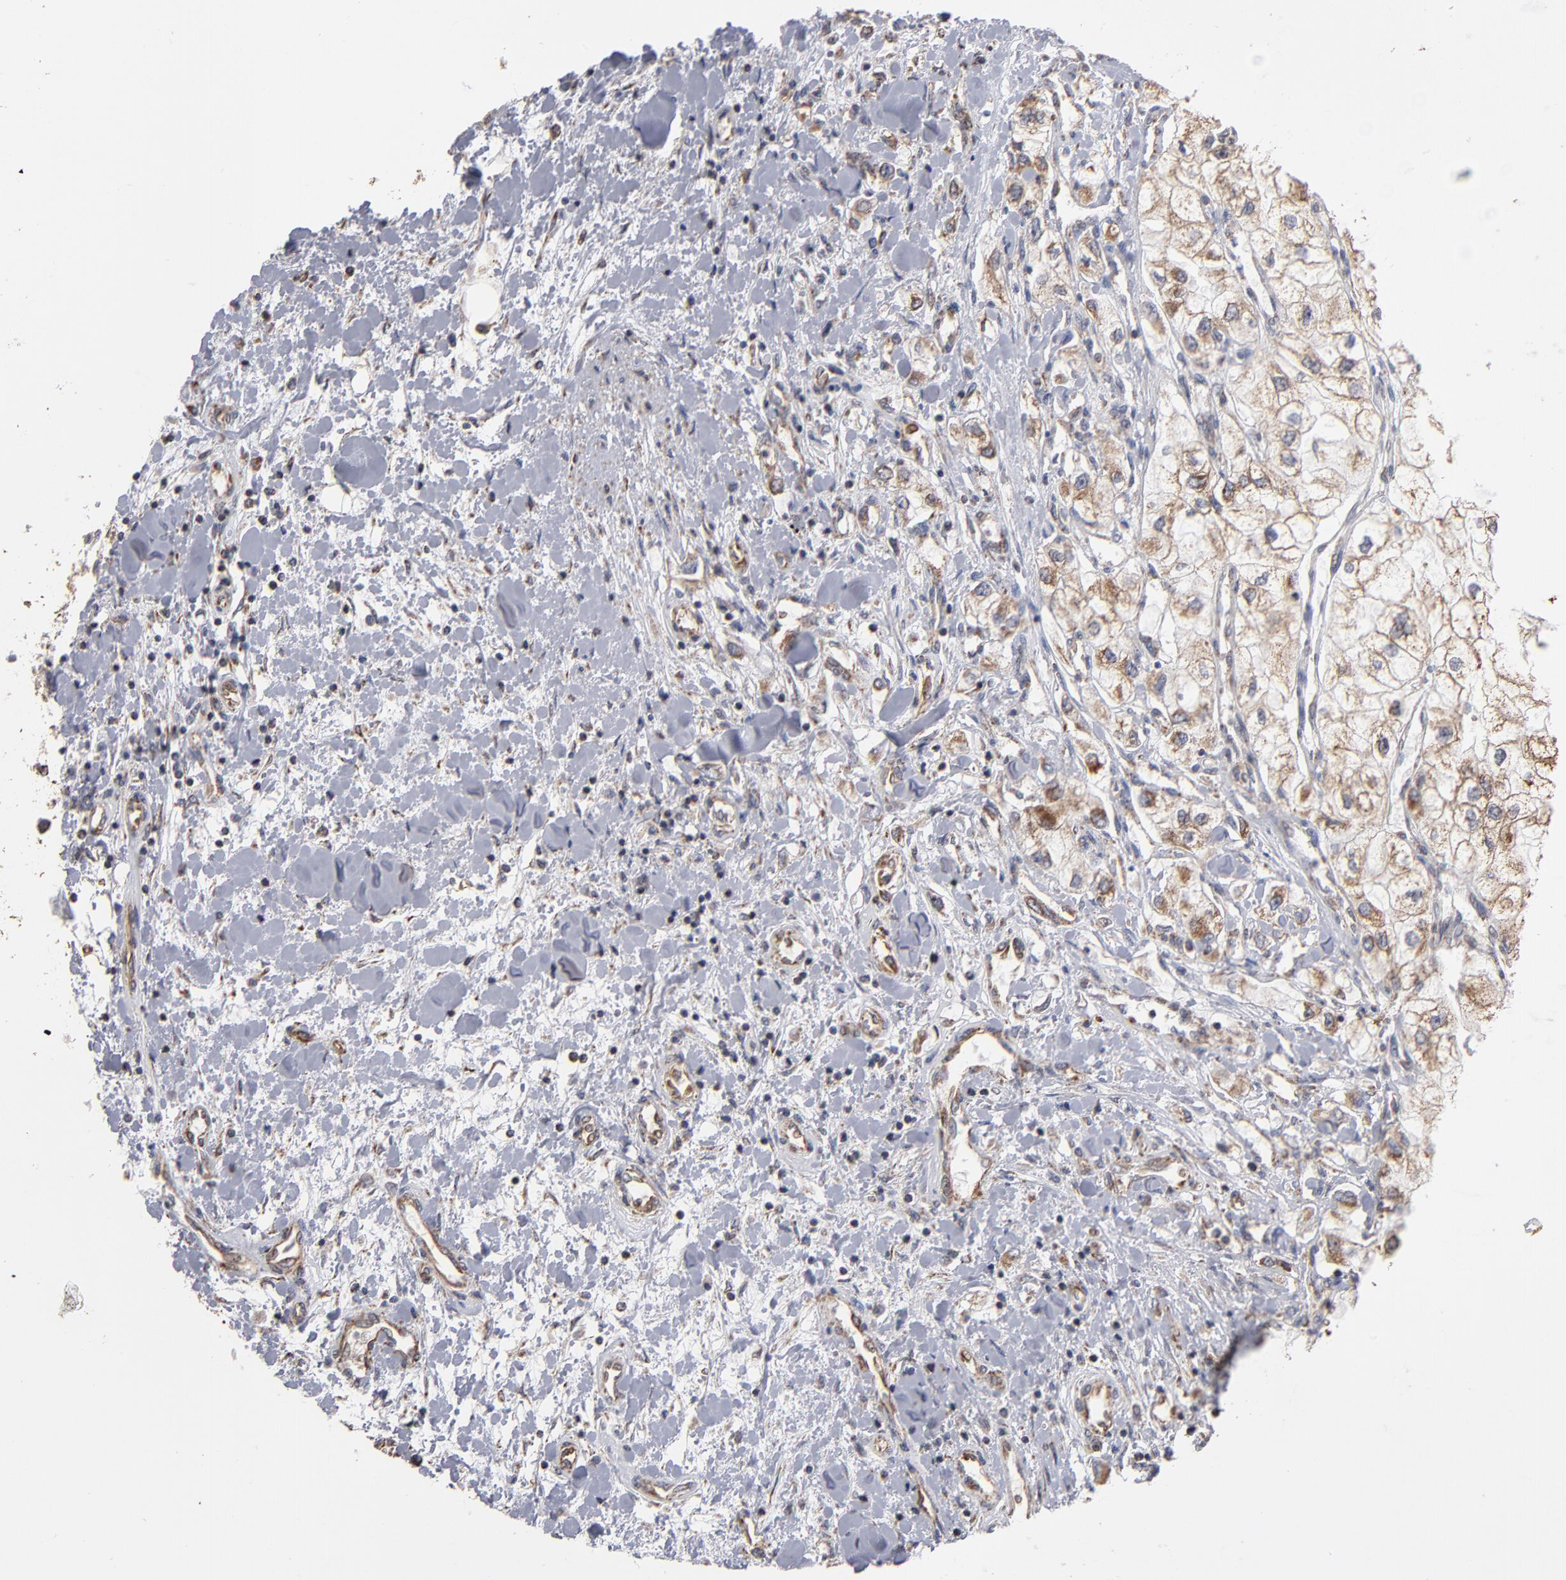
{"staining": {"intensity": "moderate", "quantity": "25%-75%", "location": "cytoplasmic/membranous"}, "tissue": "renal cancer", "cell_type": "Tumor cells", "image_type": "cancer", "snomed": [{"axis": "morphology", "description": "Adenocarcinoma, NOS"}, {"axis": "topography", "description": "Kidney"}], "caption": "Immunohistochemical staining of renal cancer (adenocarcinoma) reveals medium levels of moderate cytoplasmic/membranous staining in approximately 25%-75% of tumor cells.", "gene": "MIPOL1", "patient": {"sex": "male", "age": 57}}